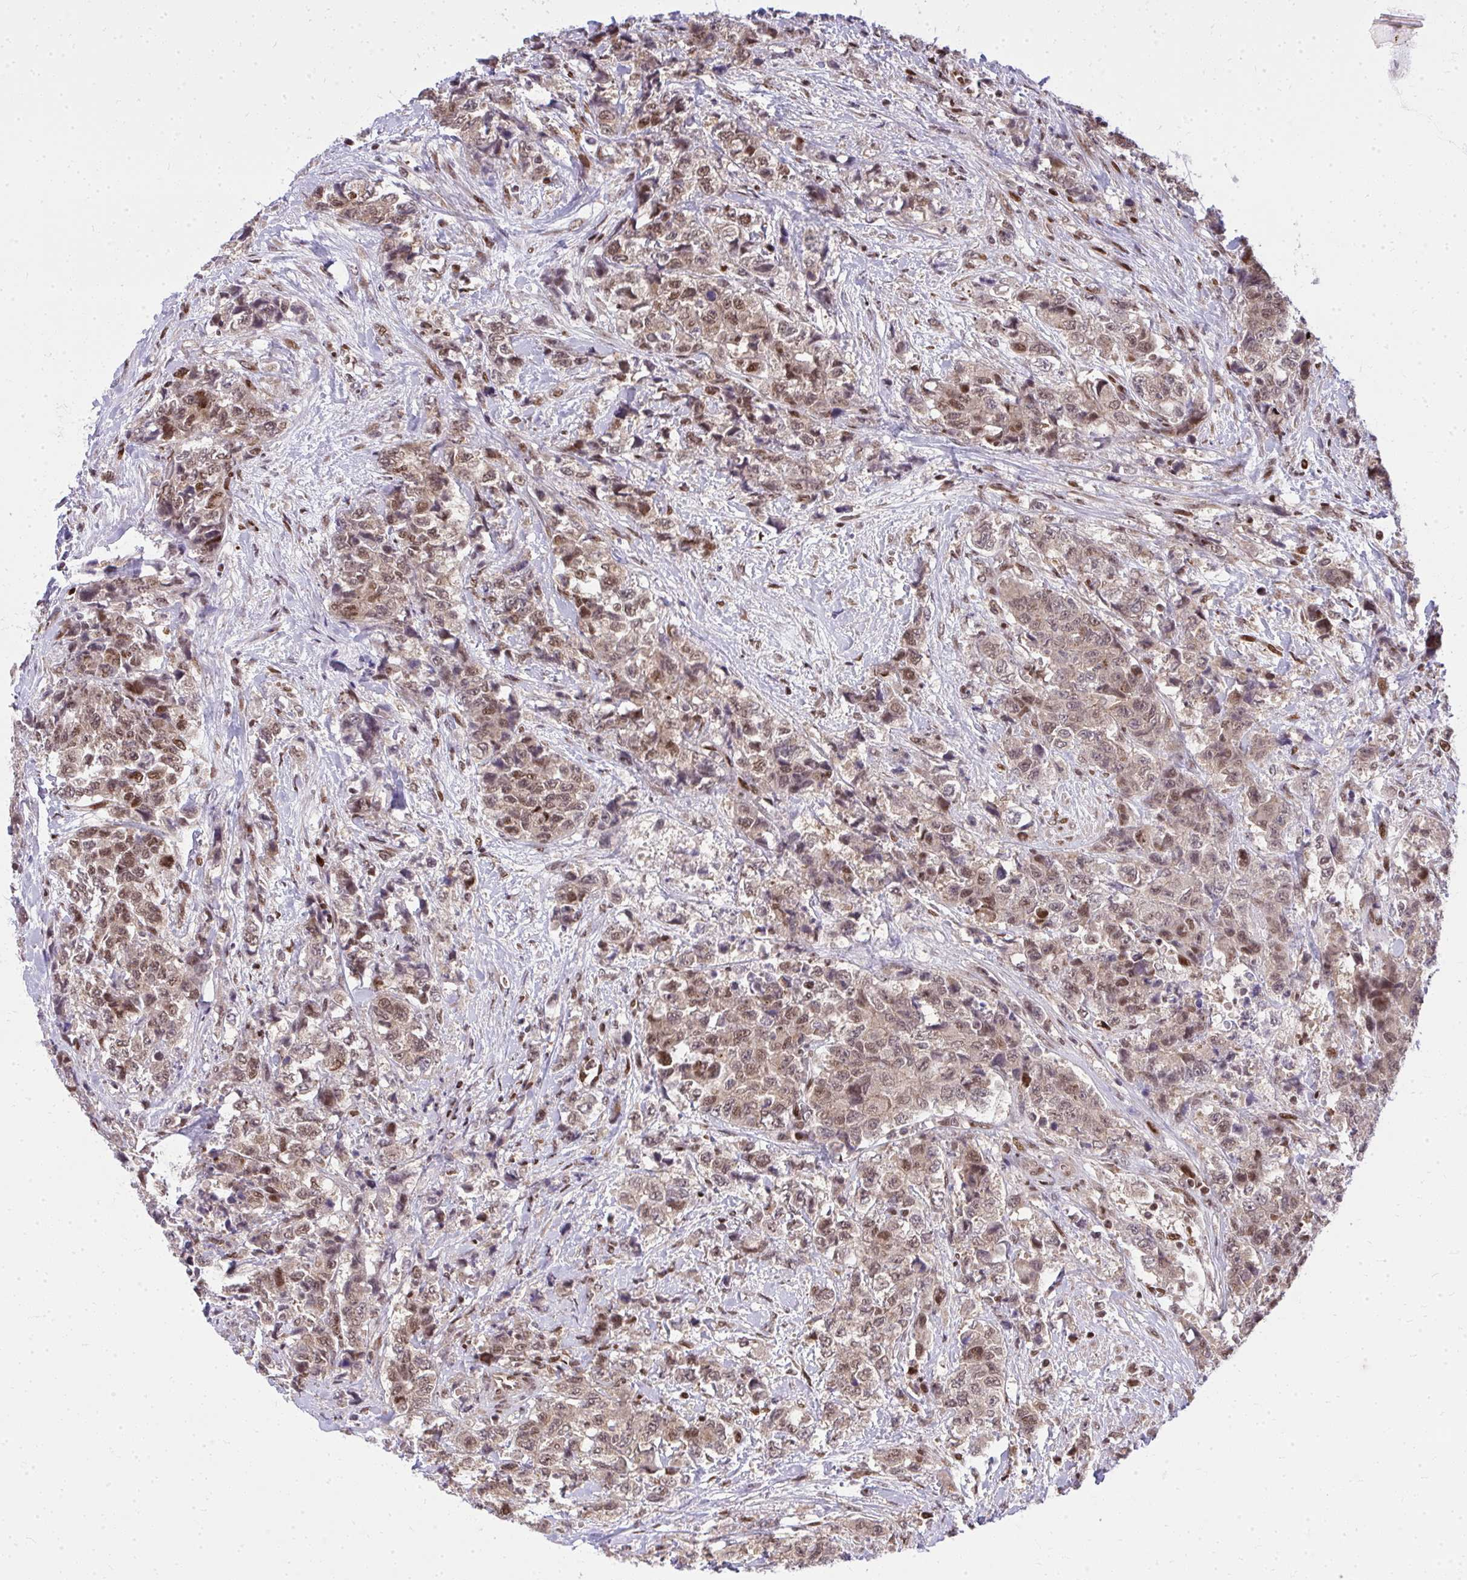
{"staining": {"intensity": "moderate", "quantity": ">75%", "location": "nuclear"}, "tissue": "urothelial cancer", "cell_type": "Tumor cells", "image_type": "cancer", "snomed": [{"axis": "morphology", "description": "Urothelial carcinoma, High grade"}, {"axis": "topography", "description": "Urinary bladder"}], "caption": "Moderate nuclear staining for a protein is seen in about >75% of tumor cells of urothelial carcinoma (high-grade) using immunohistochemistry.", "gene": "PIGY", "patient": {"sex": "female", "age": 78}}